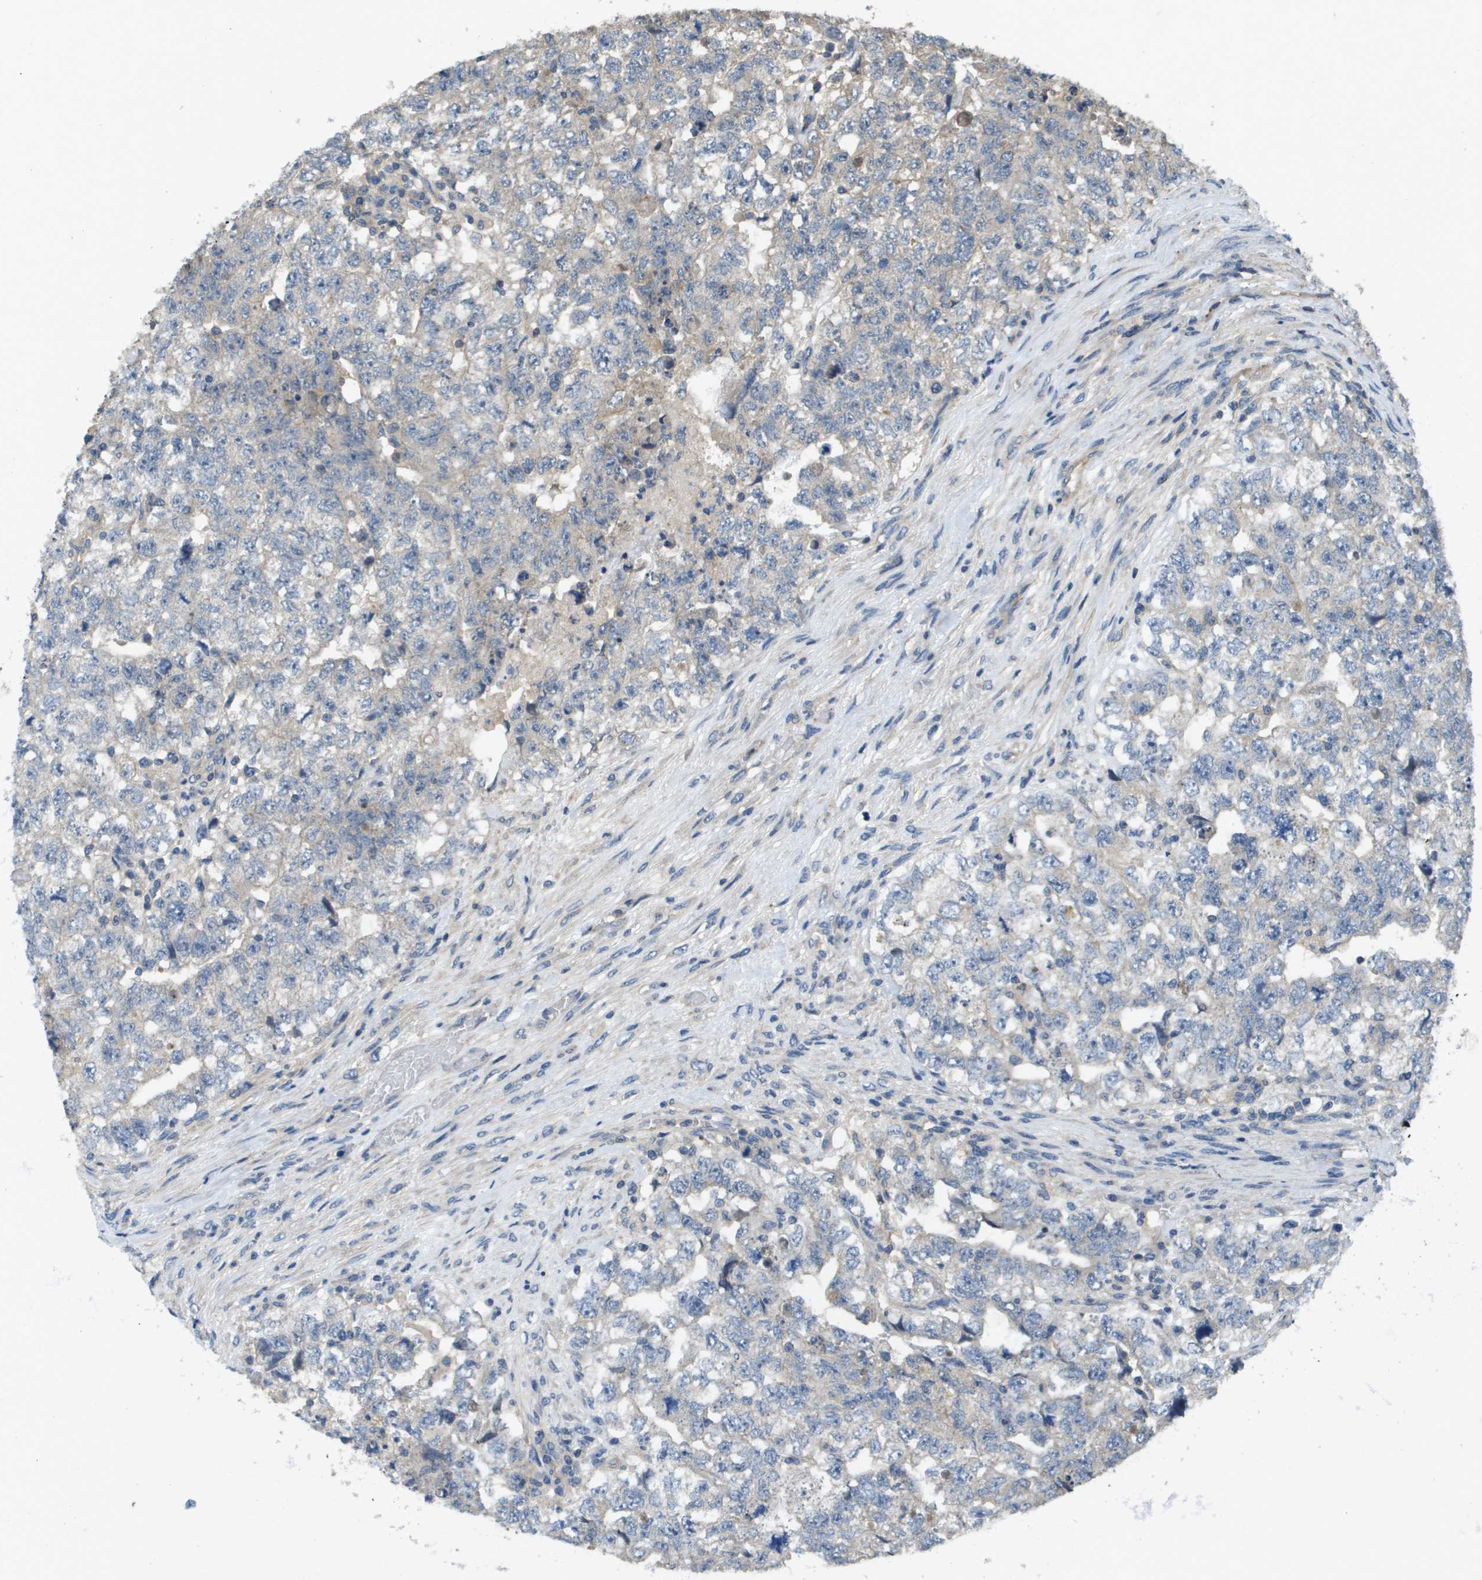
{"staining": {"intensity": "negative", "quantity": "none", "location": "none"}, "tissue": "testis cancer", "cell_type": "Tumor cells", "image_type": "cancer", "snomed": [{"axis": "morphology", "description": "Carcinoma, Embryonal, NOS"}, {"axis": "topography", "description": "Testis"}], "caption": "Testis cancer stained for a protein using IHC displays no positivity tumor cells.", "gene": "KRT23", "patient": {"sex": "male", "age": 36}}